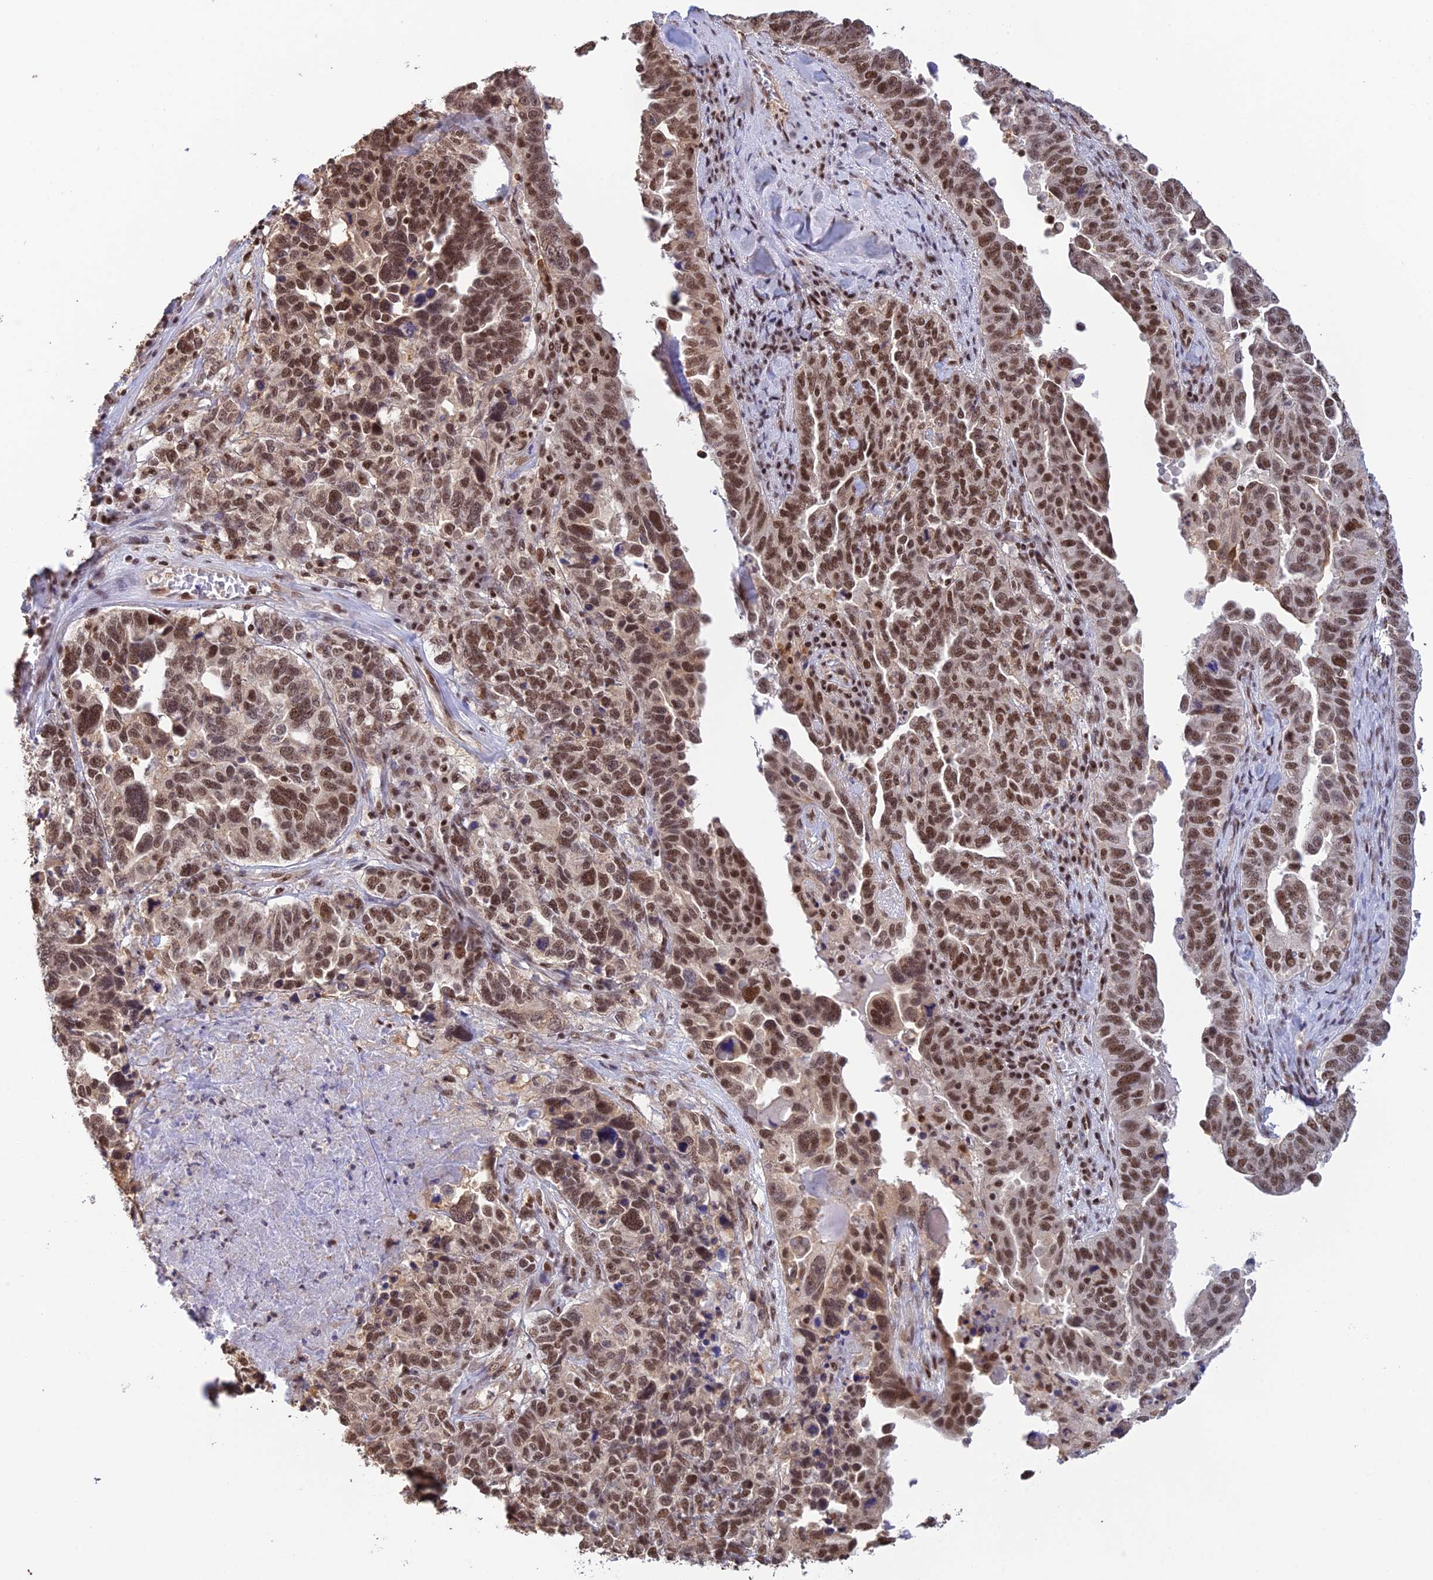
{"staining": {"intensity": "moderate", "quantity": ">75%", "location": "nuclear"}, "tissue": "ovarian cancer", "cell_type": "Tumor cells", "image_type": "cancer", "snomed": [{"axis": "morphology", "description": "Carcinoma, endometroid"}, {"axis": "topography", "description": "Ovary"}], "caption": "High-power microscopy captured an immunohistochemistry (IHC) micrograph of ovarian cancer (endometroid carcinoma), revealing moderate nuclear staining in about >75% of tumor cells.", "gene": "THAP11", "patient": {"sex": "female", "age": 62}}